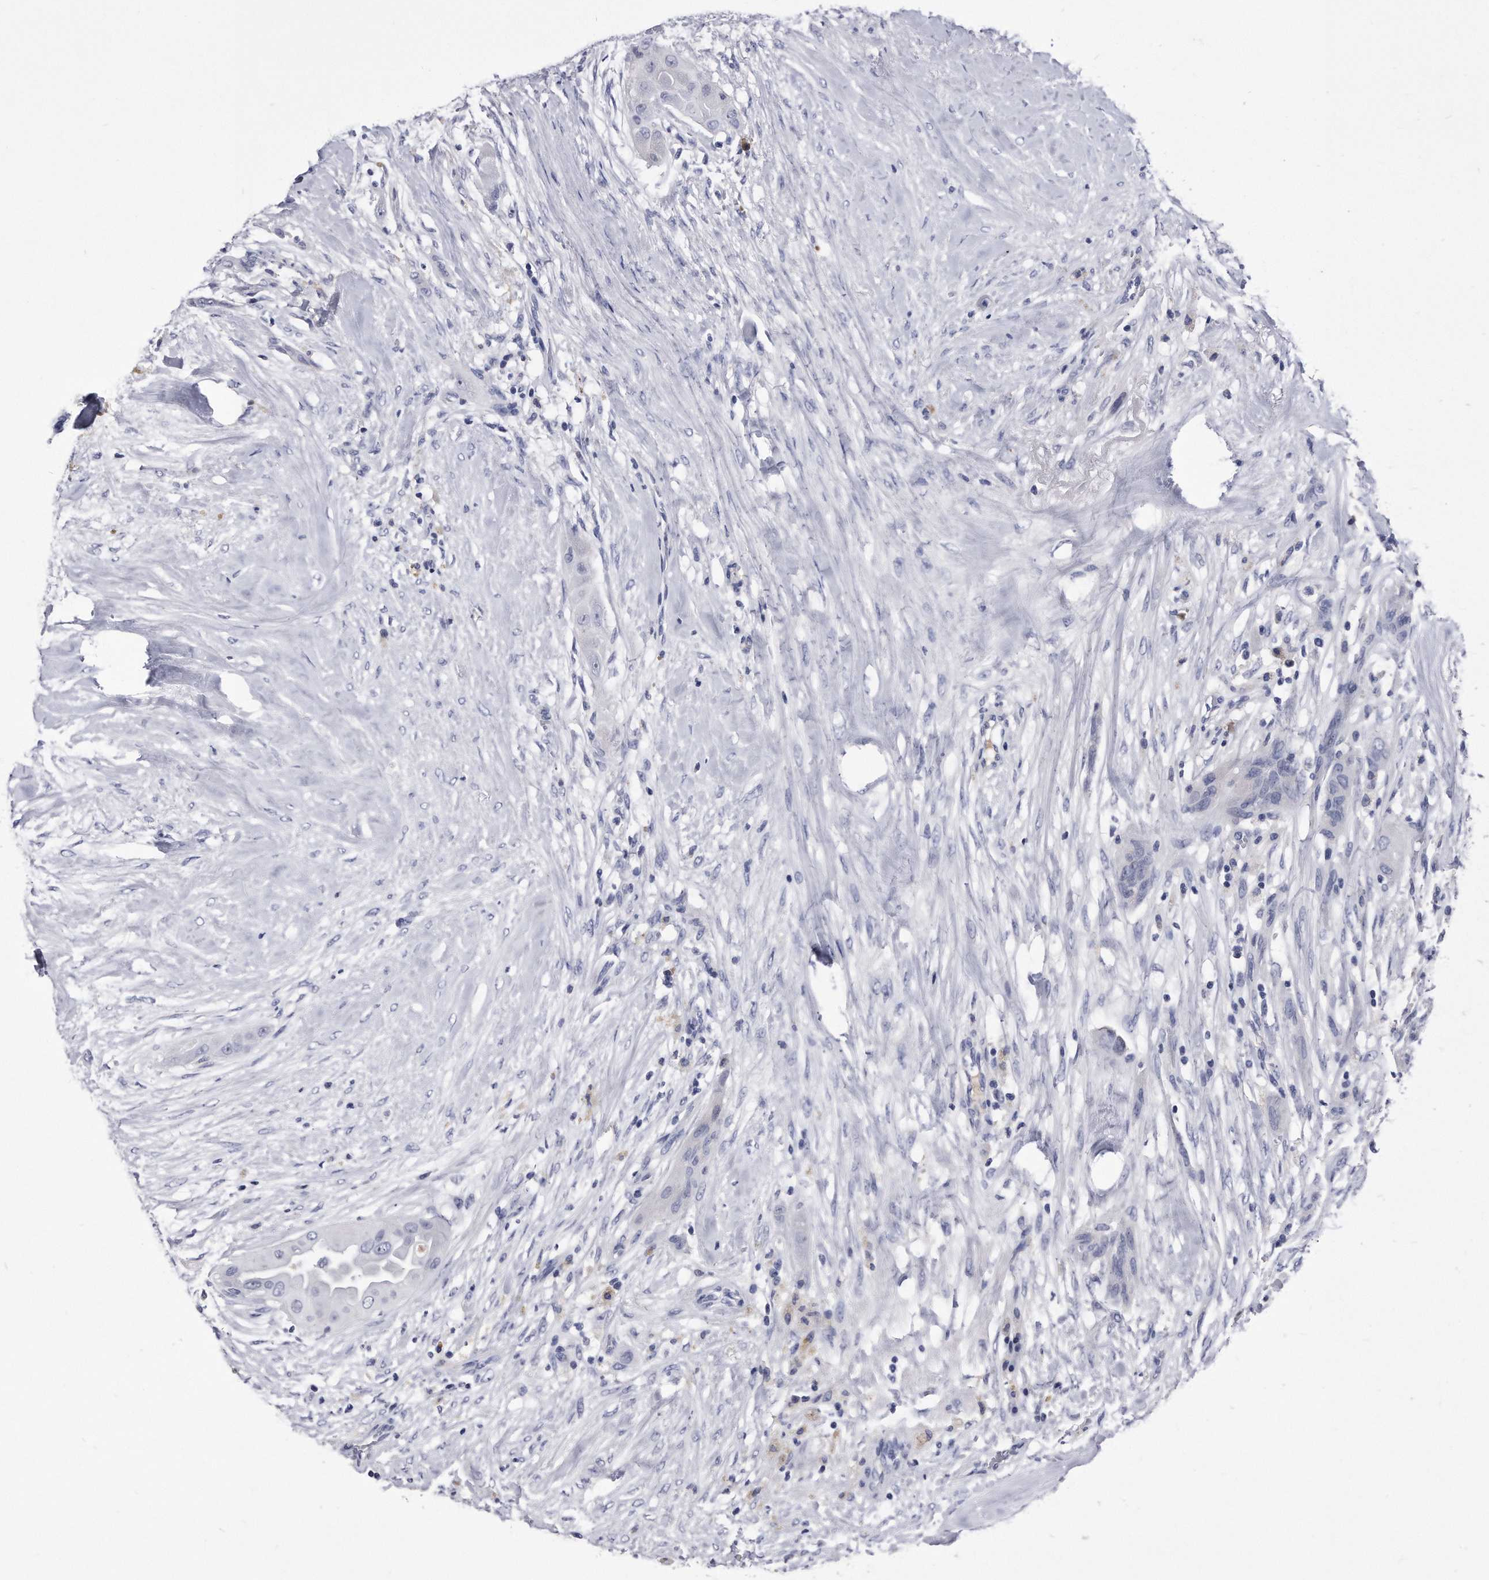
{"staining": {"intensity": "negative", "quantity": "none", "location": "none"}, "tissue": "thyroid cancer", "cell_type": "Tumor cells", "image_type": "cancer", "snomed": [{"axis": "morphology", "description": "Papillary adenocarcinoma, NOS"}, {"axis": "topography", "description": "Thyroid gland"}], "caption": "Immunohistochemical staining of thyroid cancer (papillary adenocarcinoma) displays no significant positivity in tumor cells.", "gene": "KCTD8", "patient": {"sex": "female", "age": 59}}